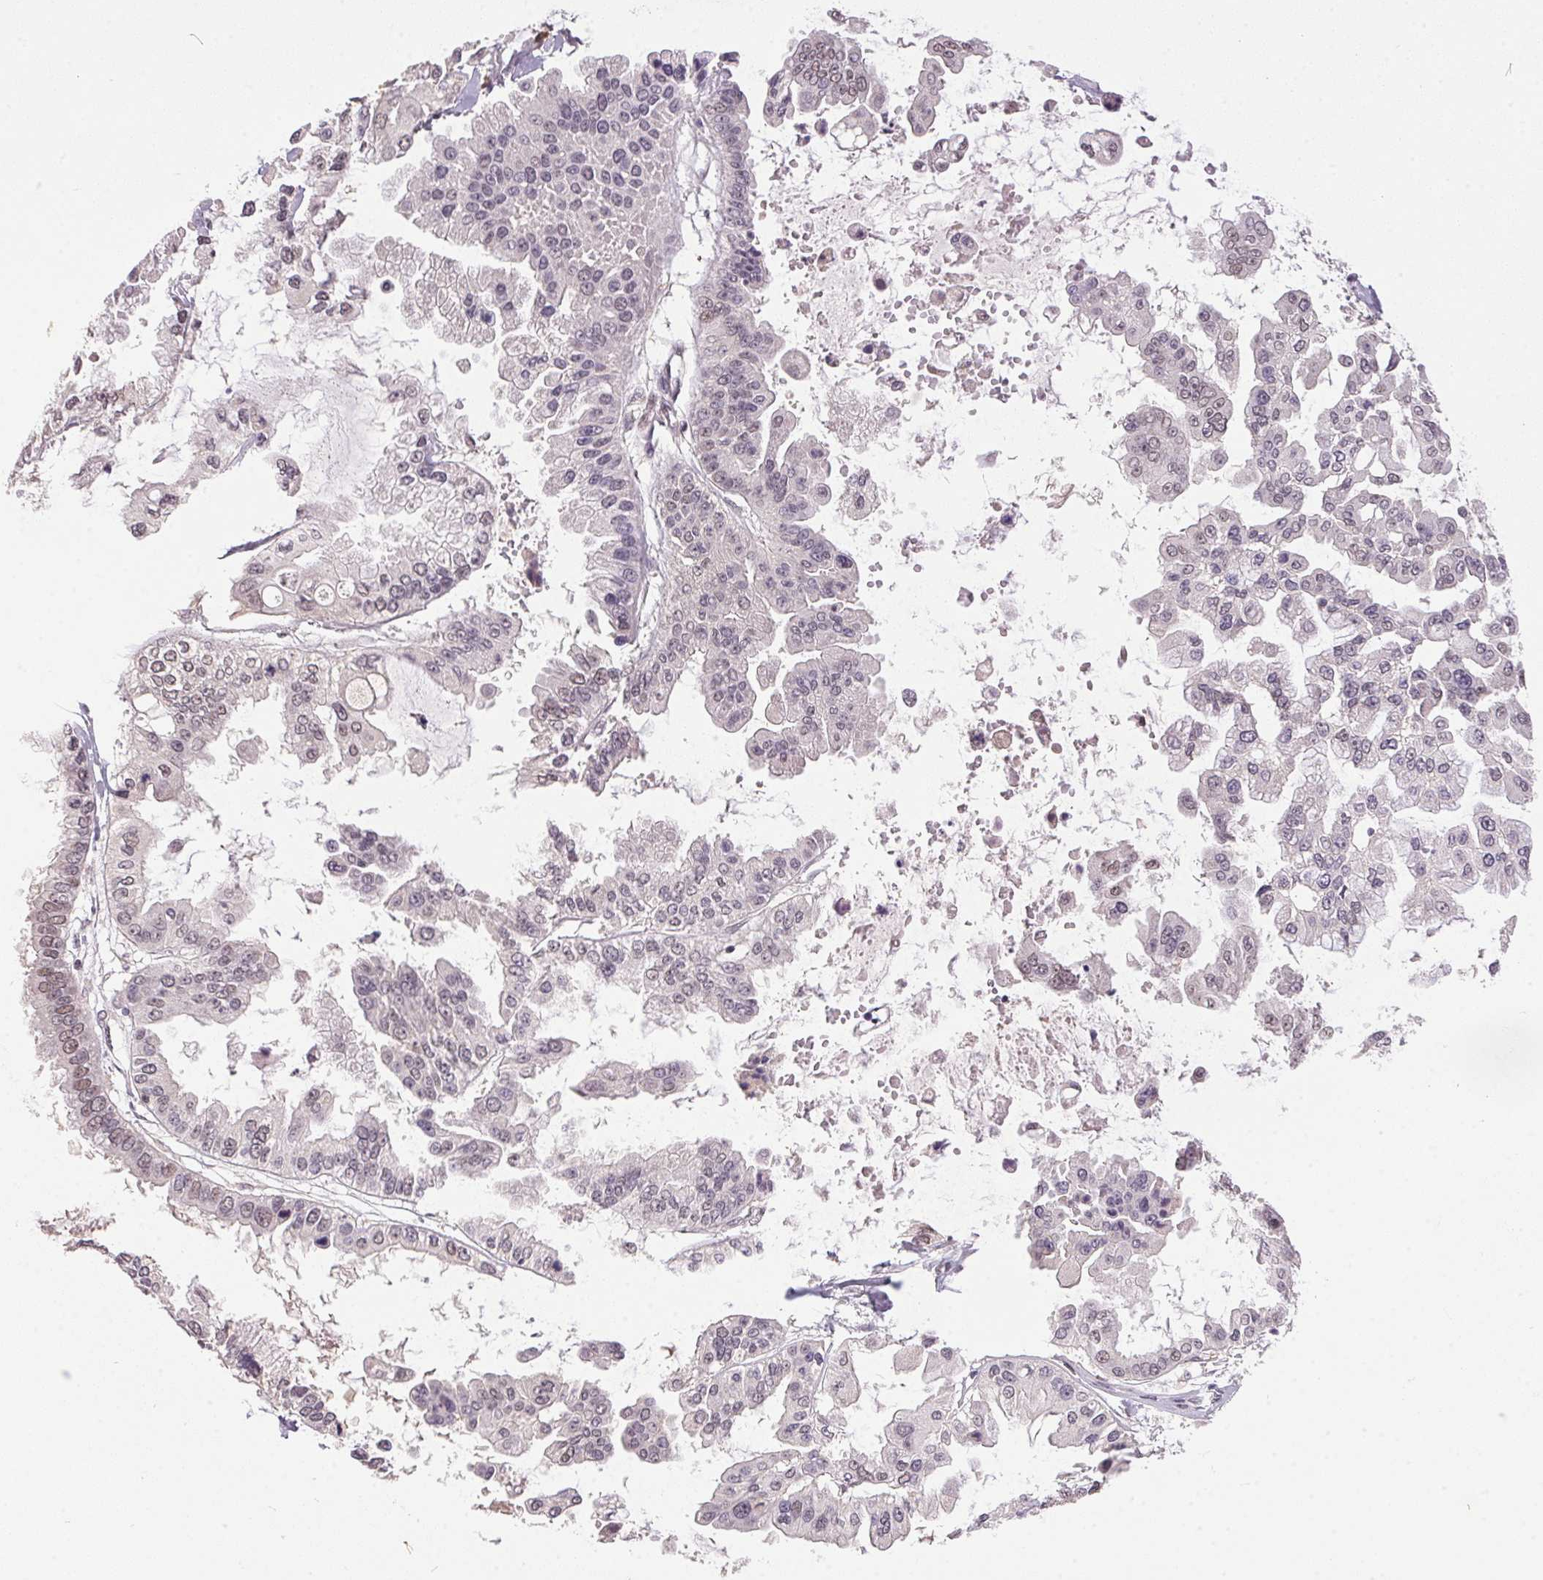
{"staining": {"intensity": "weak", "quantity": "<25%", "location": "nuclear"}, "tissue": "ovarian cancer", "cell_type": "Tumor cells", "image_type": "cancer", "snomed": [{"axis": "morphology", "description": "Cystadenocarcinoma, serous, NOS"}, {"axis": "topography", "description": "Ovary"}], "caption": "Immunohistochemistry (IHC) image of neoplastic tissue: human serous cystadenocarcinoma (ovarian) stained with DAB shows no significant protein staining in tumor cells.", "gene": "ZBTB4", "patient": {"sex": "female", "age": 56}}